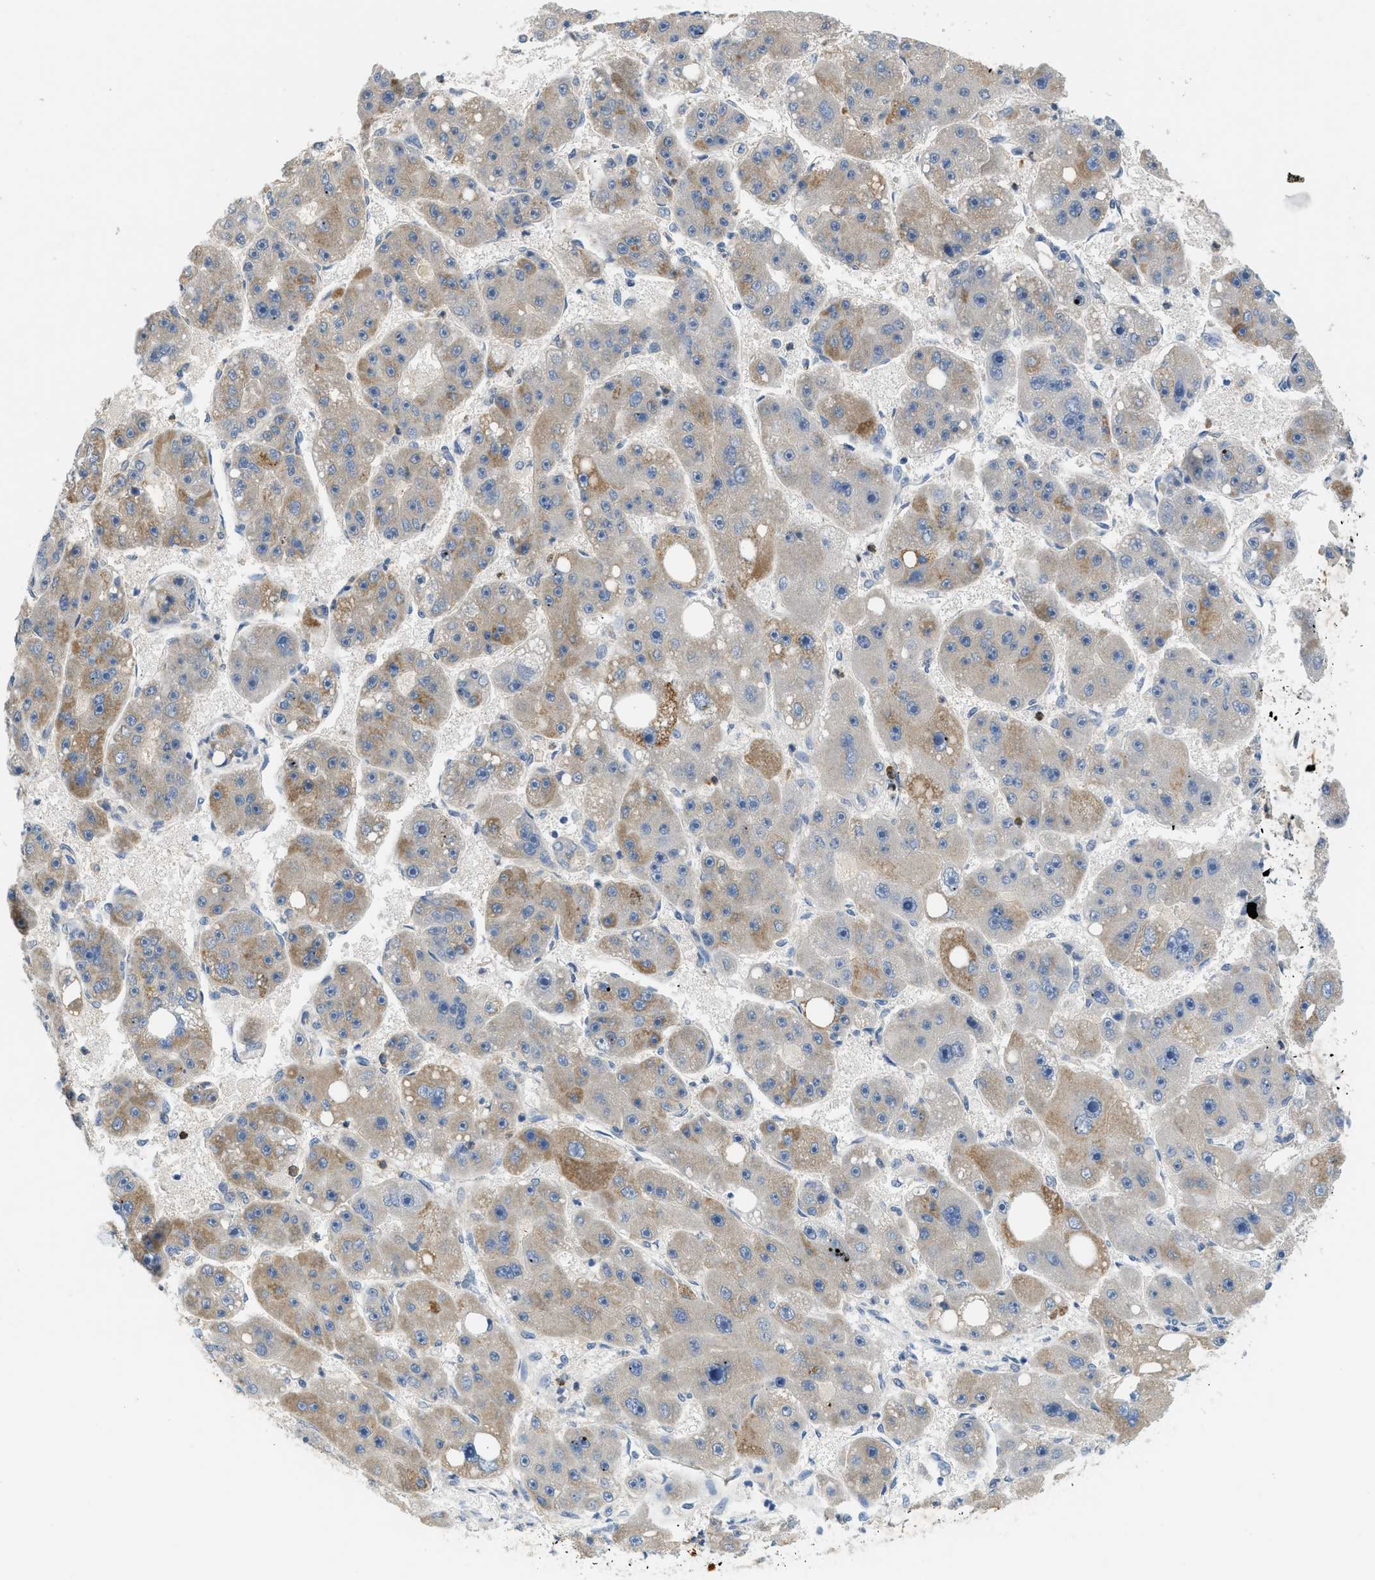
{"staining": {"intensity": "moderate", "quantity": "25%-75%", "location": "cytoplasmic/membranous"}, "tissue": "liver cancer", "cell_type": "Tumor cells", "image_type": "cancer", "snomed": [{"axis": "morphology", "description": "Carcinoma, Hepatocellular, NOS"}, {"axis": "topography", "description": "Liver"}], "caption": "Liver cancer (hepatocellular carcinoma) tissue demonstrates moderate cytoplasmic/membranous staining in approximately 25%-75% of tumor cells, visualized by immunohistochemistry.", "gene": "RHBDF2", "patient": {"sex": "female", "age": 61}}